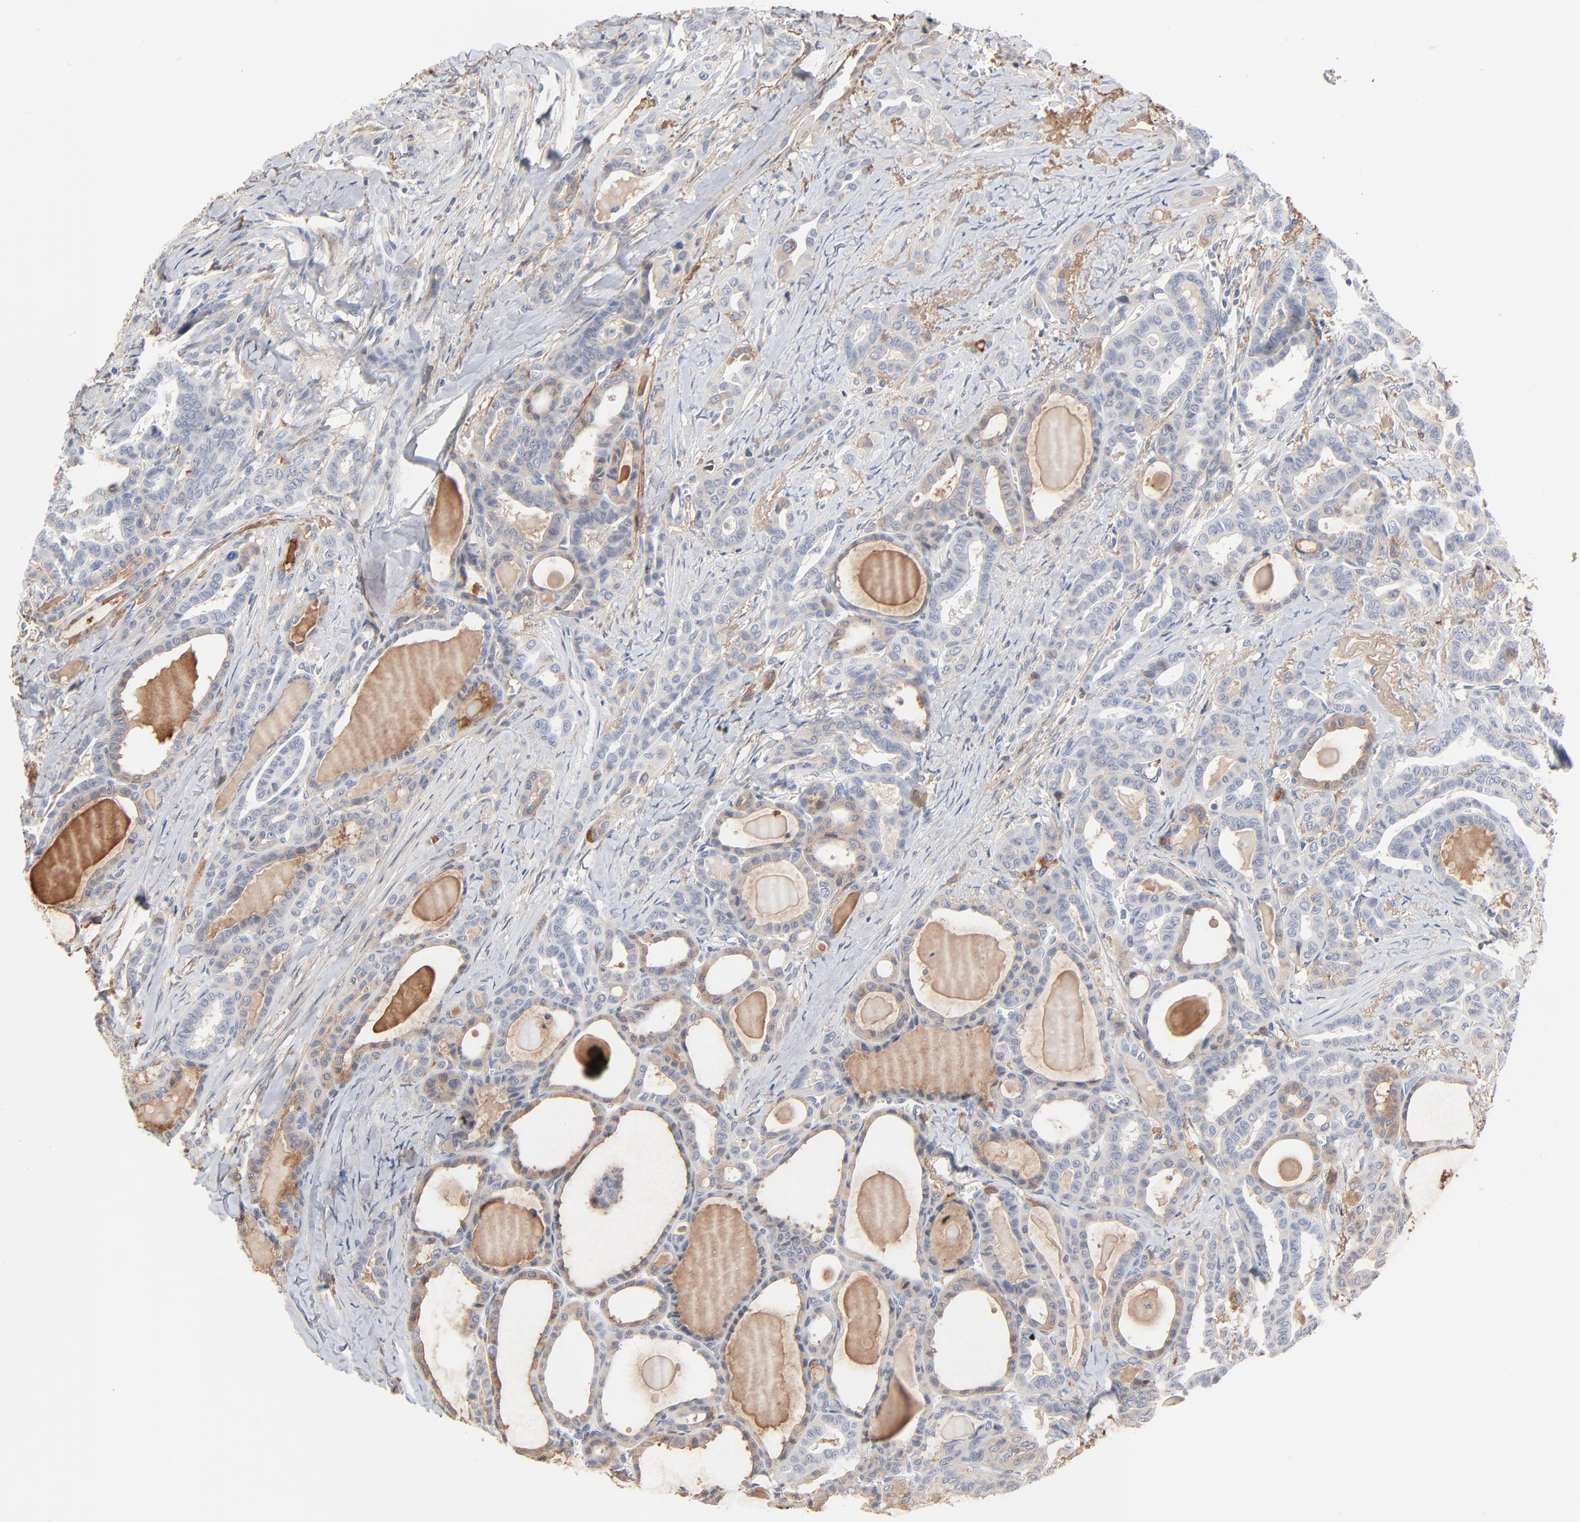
{"staining": {"intensity": "negative", "quantity": "none", "location": "none"}, "tissue": "thyroid cancer", "cell_type": "Tumor cells", "image_type": "cancer", "snomed": [{"axis": "morphology", "description": "Carcinoma, NOS"}, {"axis": "topography", "description": "Thyroid gland"}], "caption": "Micrograph shows no significant protein positivity in tumor cells of thyroid cancer. (Stains: DAB immunohistochemistry with hematoxylin counter stain, Microscopy: brightfield microscopy at high magnification).", "gene": "SERPINA4", "patient": {"sex": "female", "age": 91}}